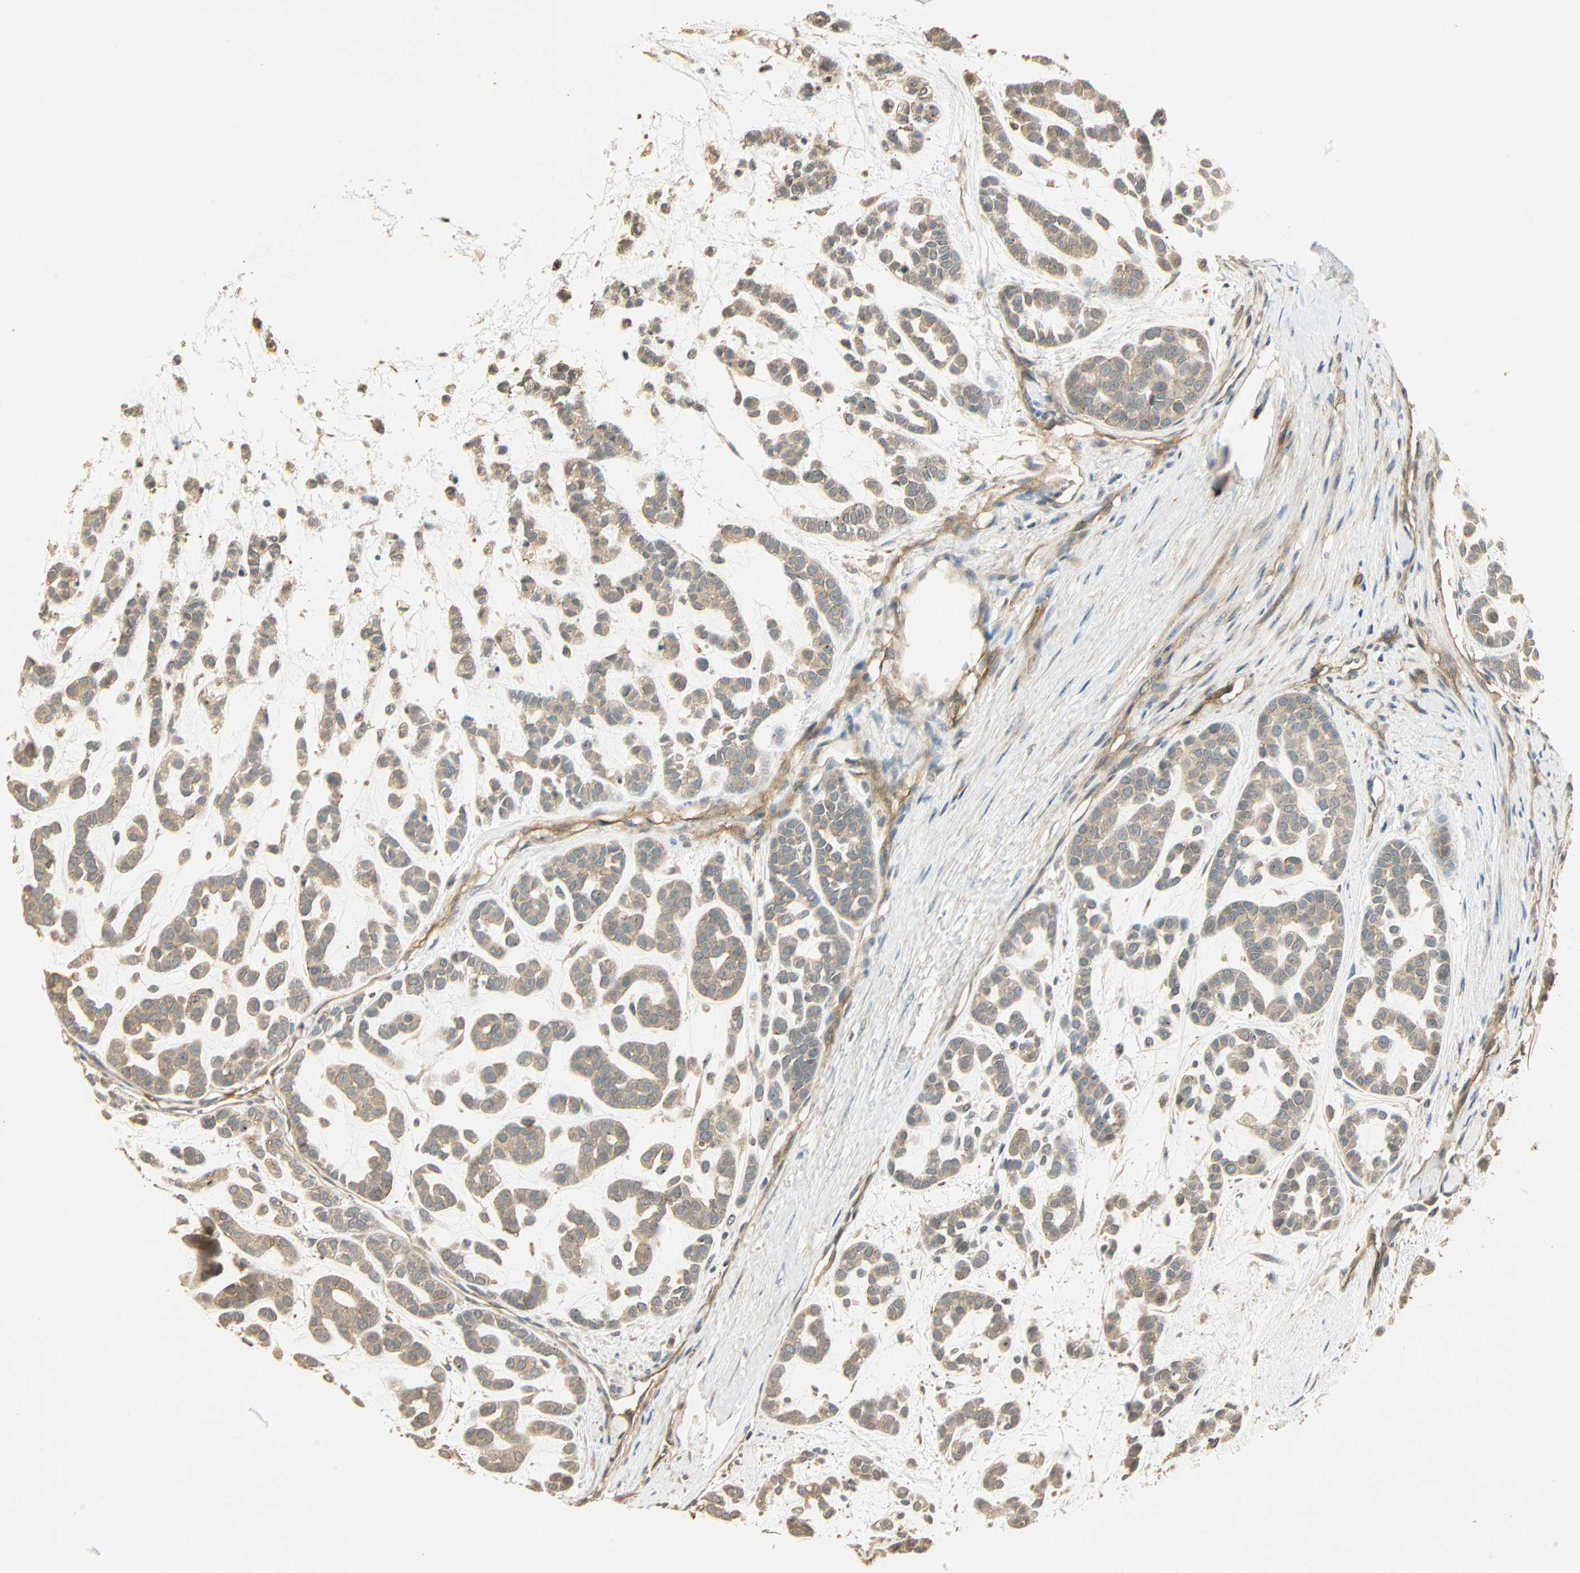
{"staining": {"intensity": "weak", "quantity": ">75%", "location": "cytoplasmic/membranous"}, "tissue": "head and neck cancer", "cell_type": "Tumor cells", "image_type": "cancer", "snomed": [{"axis": "morphology", "description": "Adenocarcinoma, NOS"}, {"axis": "morphology", "description": "Adenoma, NOS"}, {"axis": "topography", "description": "Head-Neck"}], "caption": "Tumor cells show low levels of weak cytoplasmic/membranous expression in about >75% of cells in adenocarcinoma (head and neck).", "gene": "GALK1", "patient": {"sex": "female", "age": 55}}